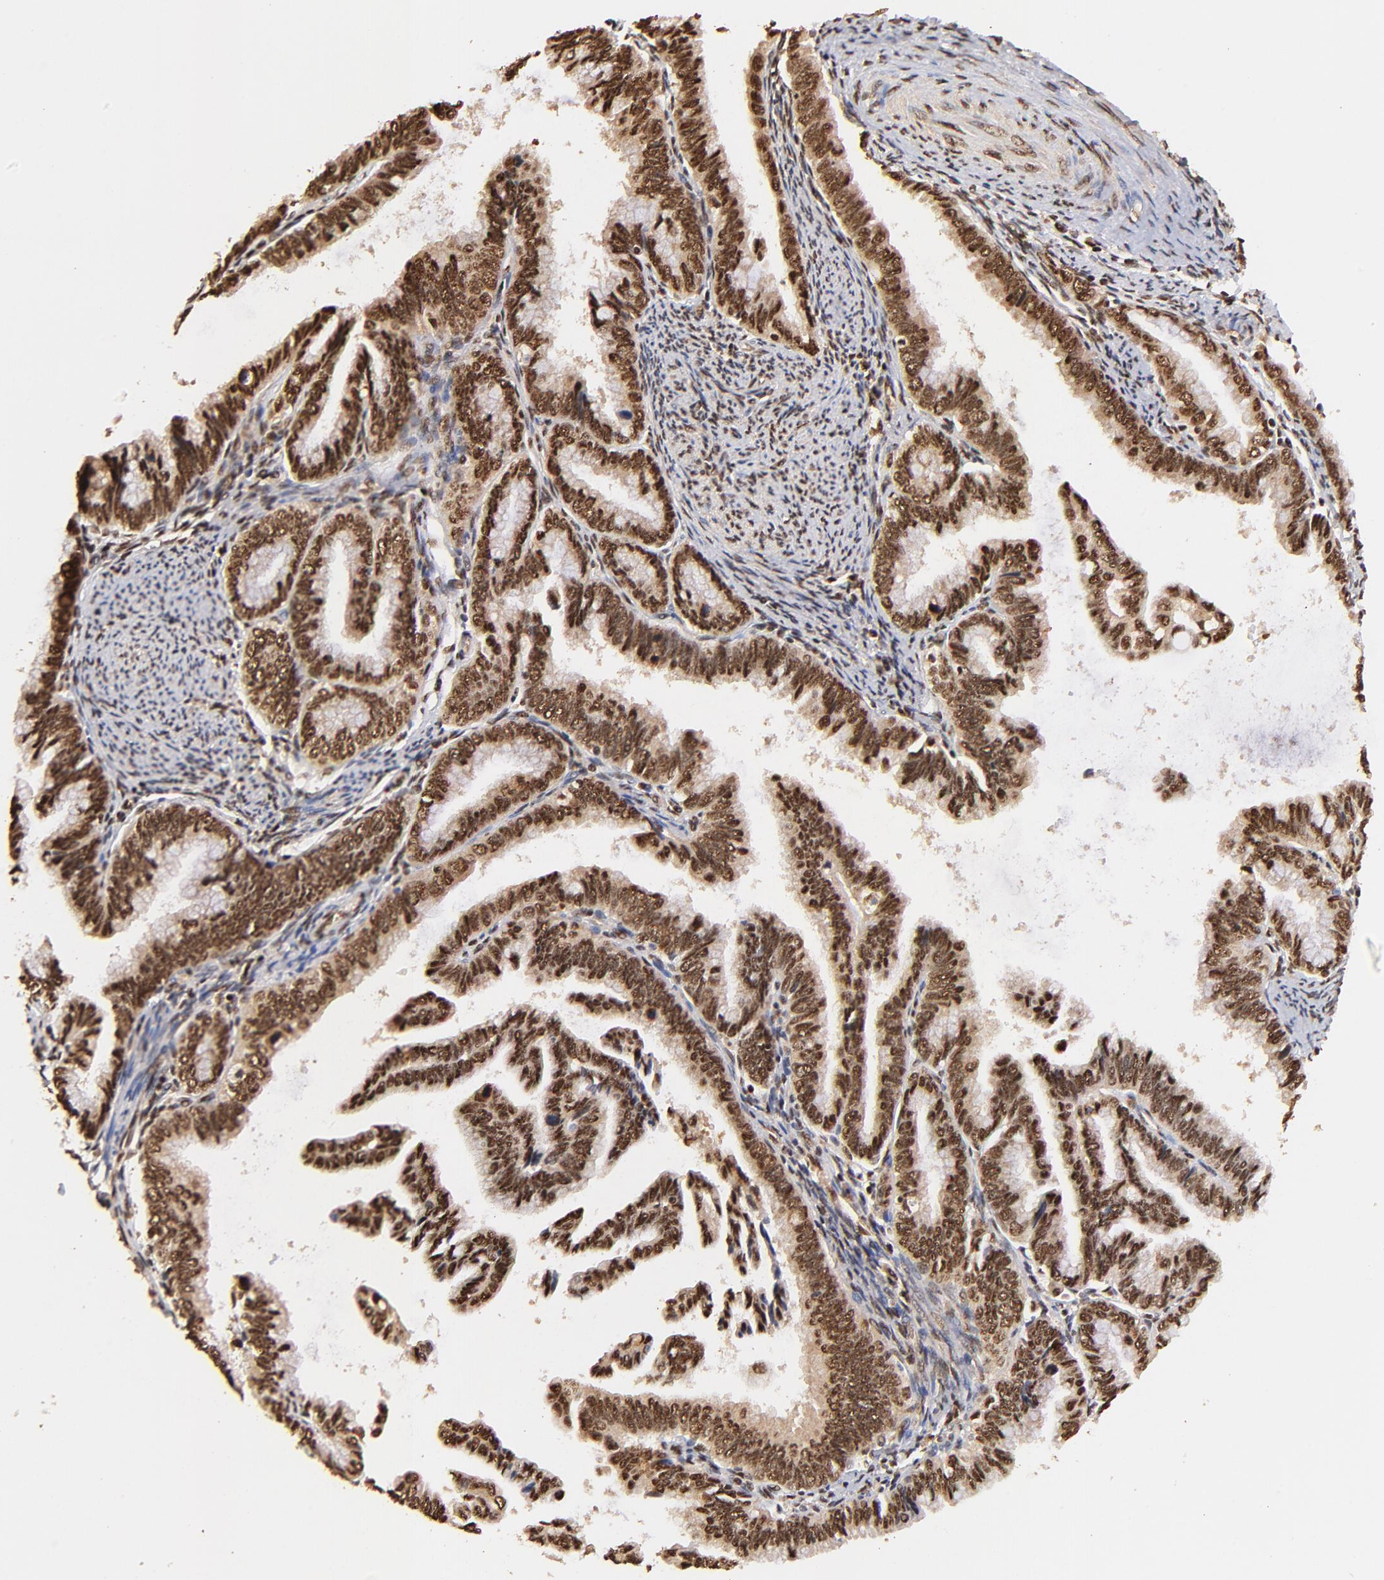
{"staining": {"intensity": "strong", "quantity": ">75%", "location": "cytoplasmic/membranous,nuclear"}, "tissue": "cervical cancer", "cell_type": "Tumor cells", "image_type": "cancer", "snomed": [{"axis": "morphology", "description": "Adenocarcinoma, NOS"}, {"axis": "topography", "description": "Cervix"}], "caption": "Protein expression analysis of human cervical cancer (adenocarcinoma) reveals strong cytoplasmic/membranous and nuclear staining in about >75% of tumor cells. (DAB (3,3'-diaminobenzidine) IHC with brightfield microscopy, high magnification).", "gene": "MED12", "patient": {"sex": "female", "age": 49}}